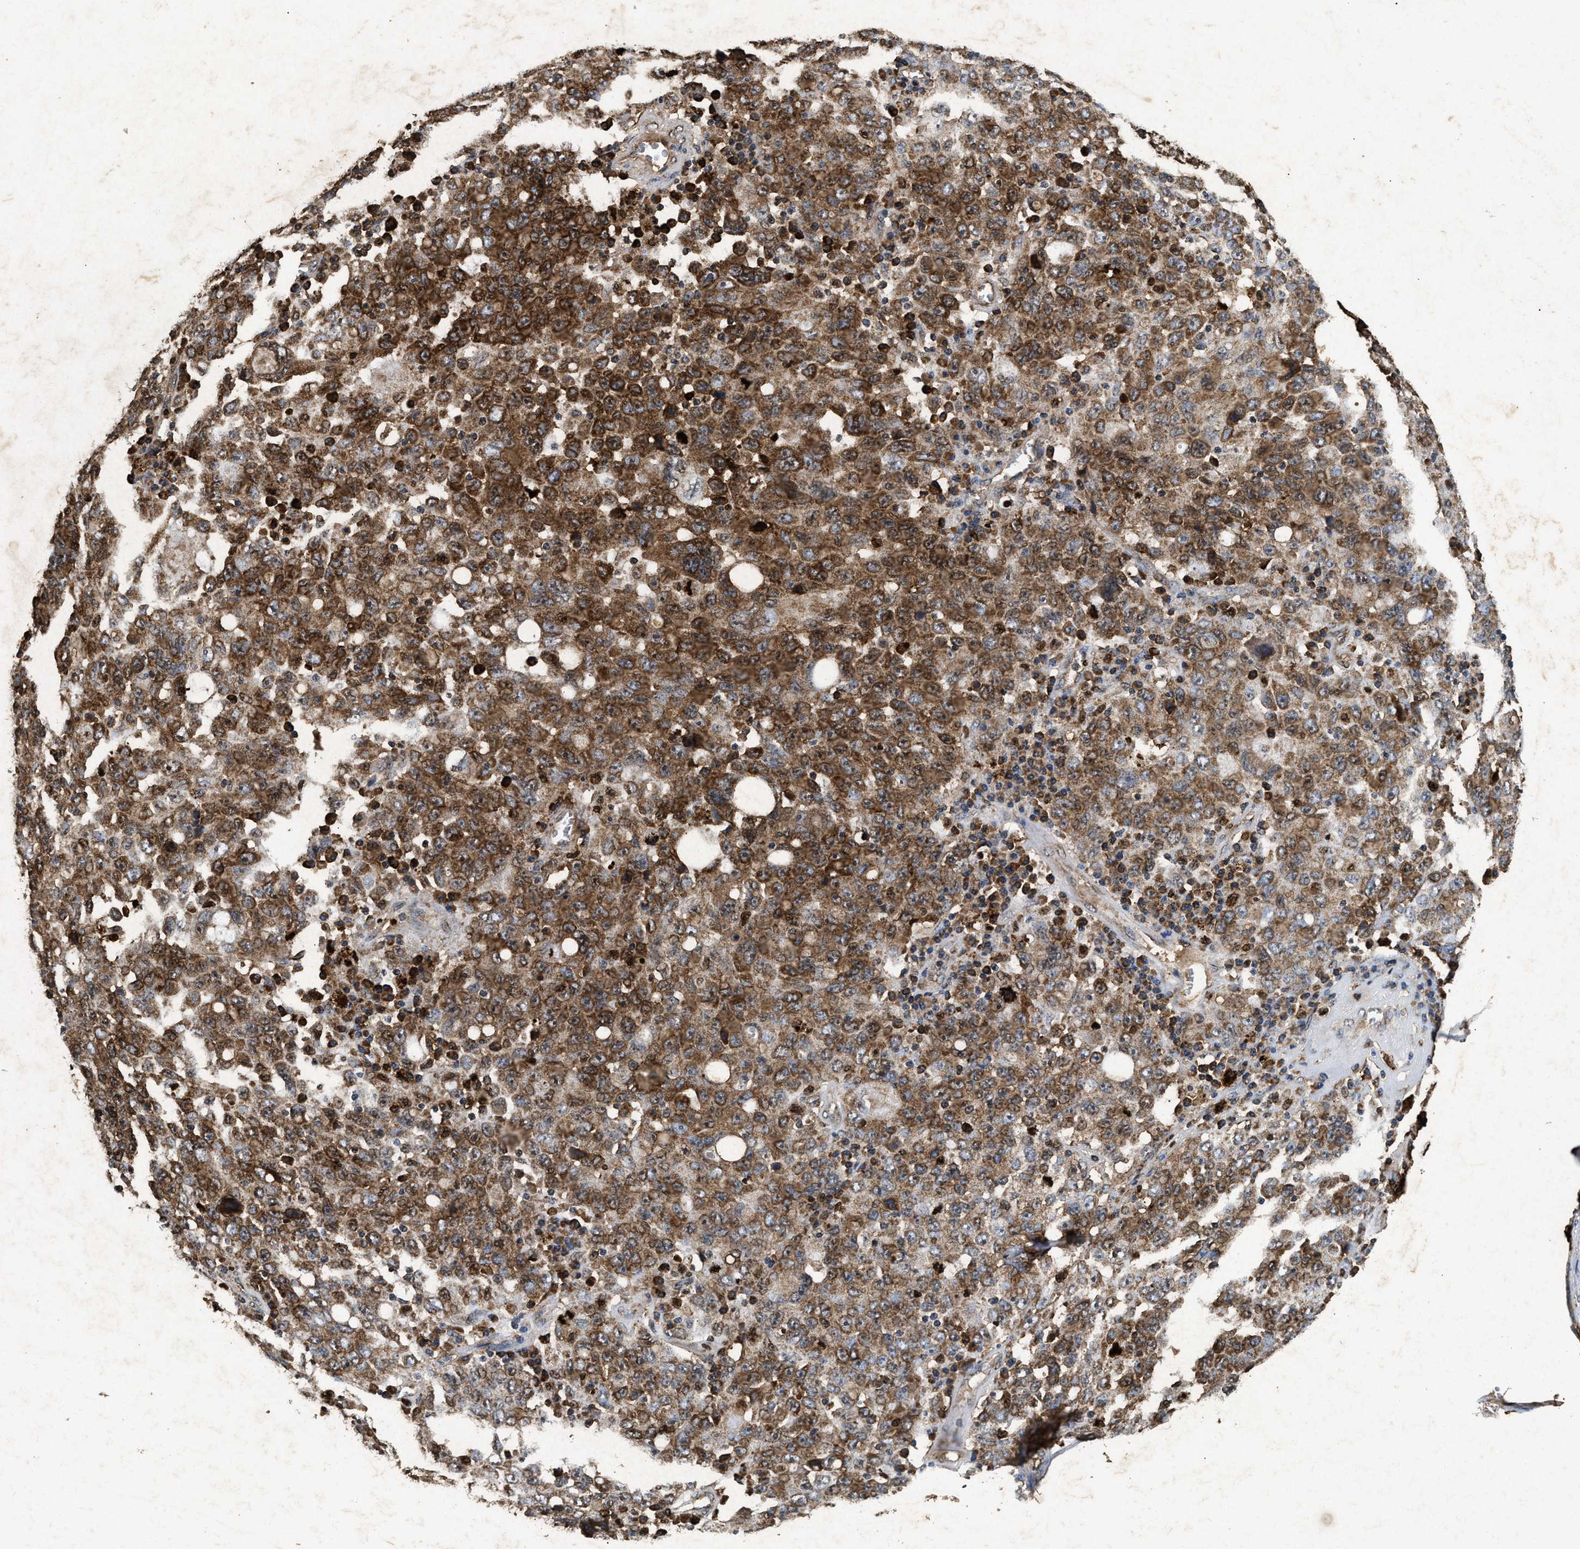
{"staining": {"intensity": "moderate", "quantity": ">75%", "location": "cytoplasmic/membranous"}, "tissue": "ovarian cancer", "cell_type": "Tumor cells", "image_type": "cancer", "snomed": [{"axis": "morphology", "description": "Carcinoma, endometroid"}, {"axis": "topography", "description": "Ovary"}], "caption": "High-power microscopy captured an IHC micrograph of ovarian cancer (endometroid carcinoma), revealing moderate cytoplasmic/membranous expression in approximately >75% of tumor cells.", "gene": "ACOX1", "patient": {"sex": "female", "age": 62}}